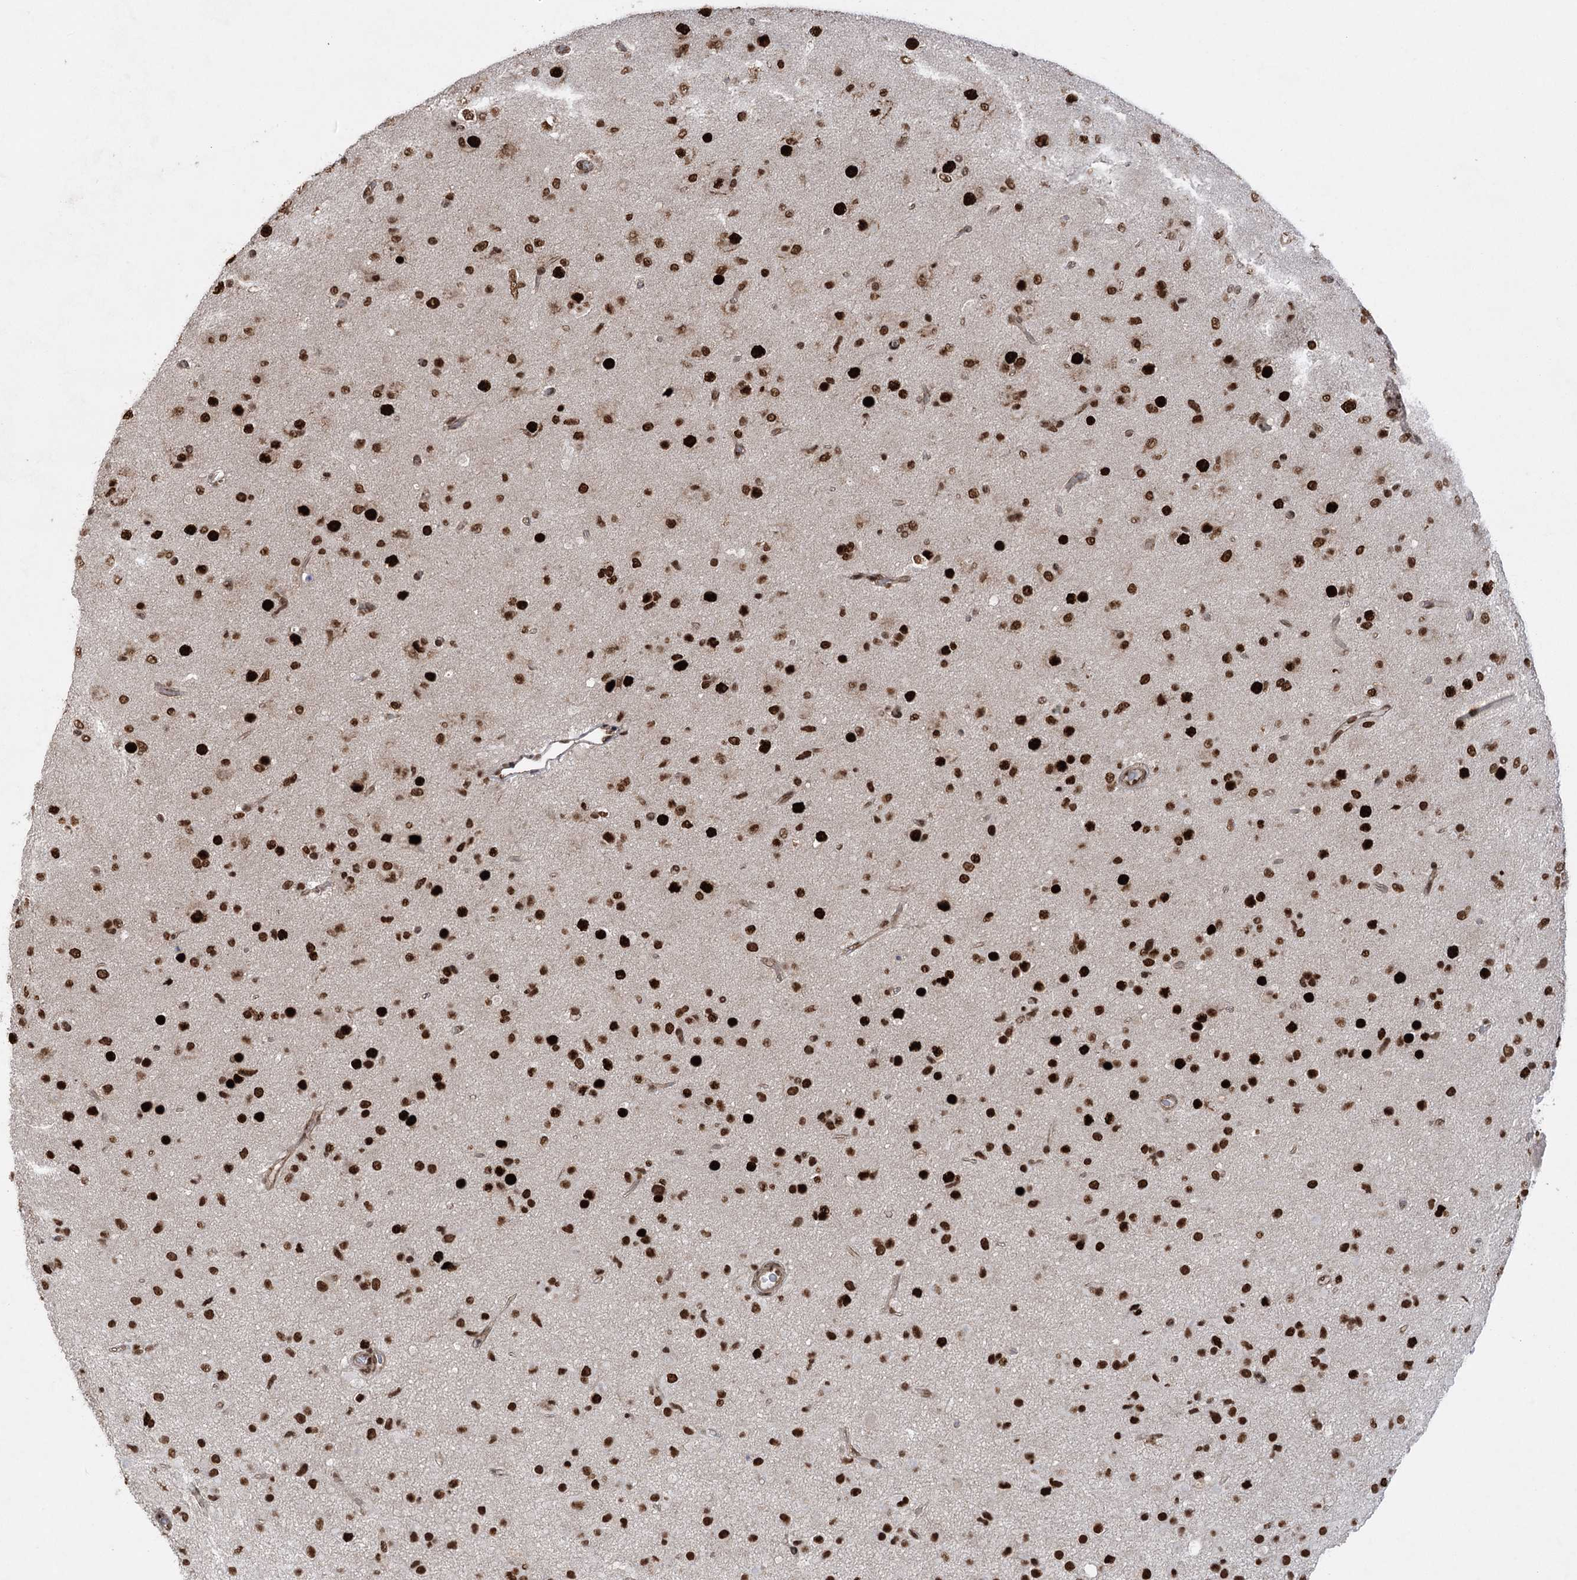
{"staining": {"intensity": "strong", "quantity": ">75%", "location": "nuclear"}, "tissue": "glioma", "cell_type": "Tumor cells", "image_type": "cancer", "snomed": [{"axis": "morphology", "description": "Glioma, malignant, Low grade"}, {"axis": "topography", "description": "Brain"}], "caption": "Human glioma stained for a protein (brown) shows strong nuclear positive positivity in about >75% of tumor cells.", "gene": "ZCCHC8", "patient": {"sex": "male", "age": 65}}